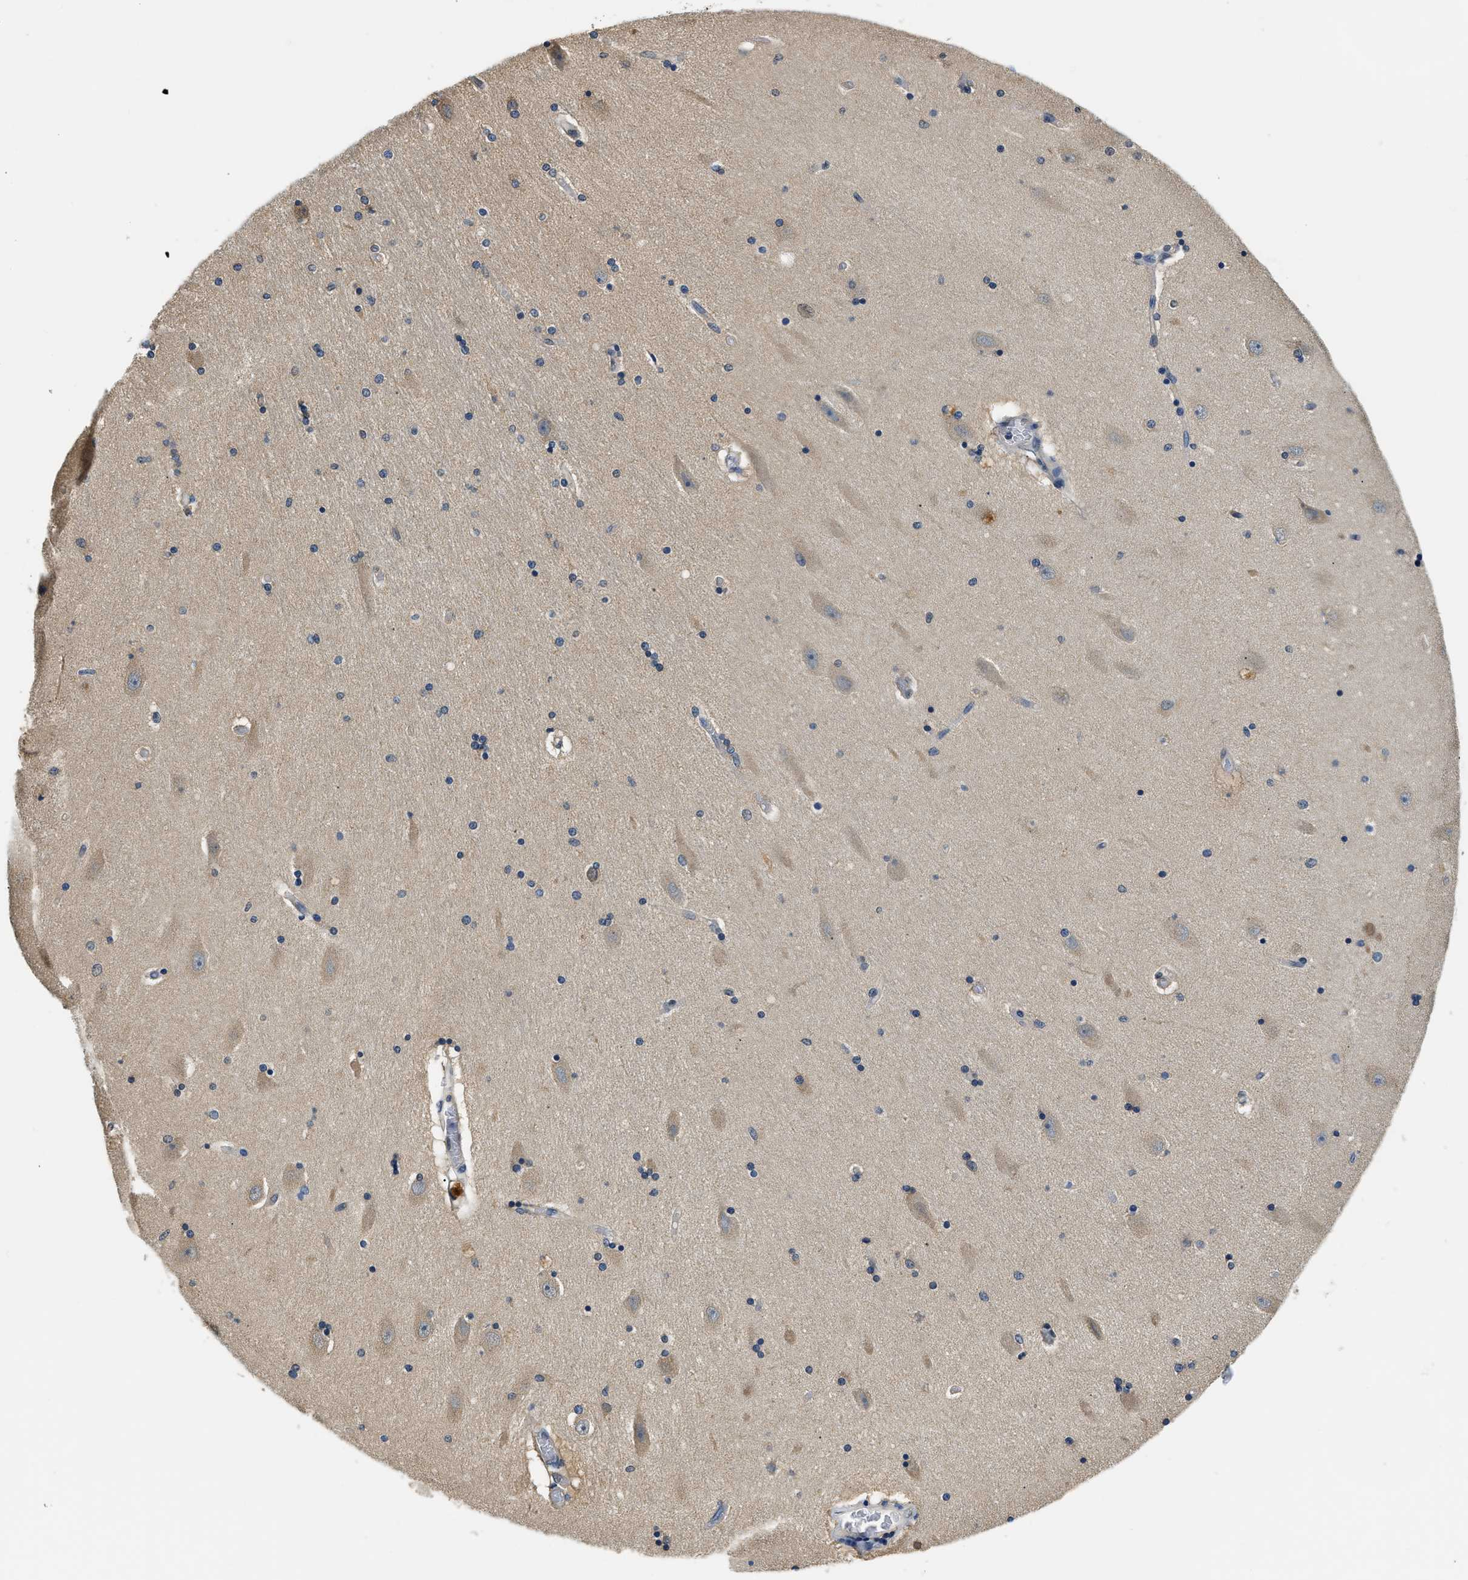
{"staining": {"intensity": "negative", "quantity": "none", "location": "none"}, "tissue": "hippocampus", "cell_type": "Glial cells", "image_type": "normal", "snomed": [{"axis": "morphology", "description": "Normal tissue, NOS"}, {"axis": "topography", "description": "Hippocampus"}], "caption": "A photomicrograph of hippocampus stained for a protein displays no brown staining in glial cells. (DAB IHC visualized using brightfield microscopy, high magnification).", "gene": "BCL7C", "patient": {"sex": "female", "age": 54}}